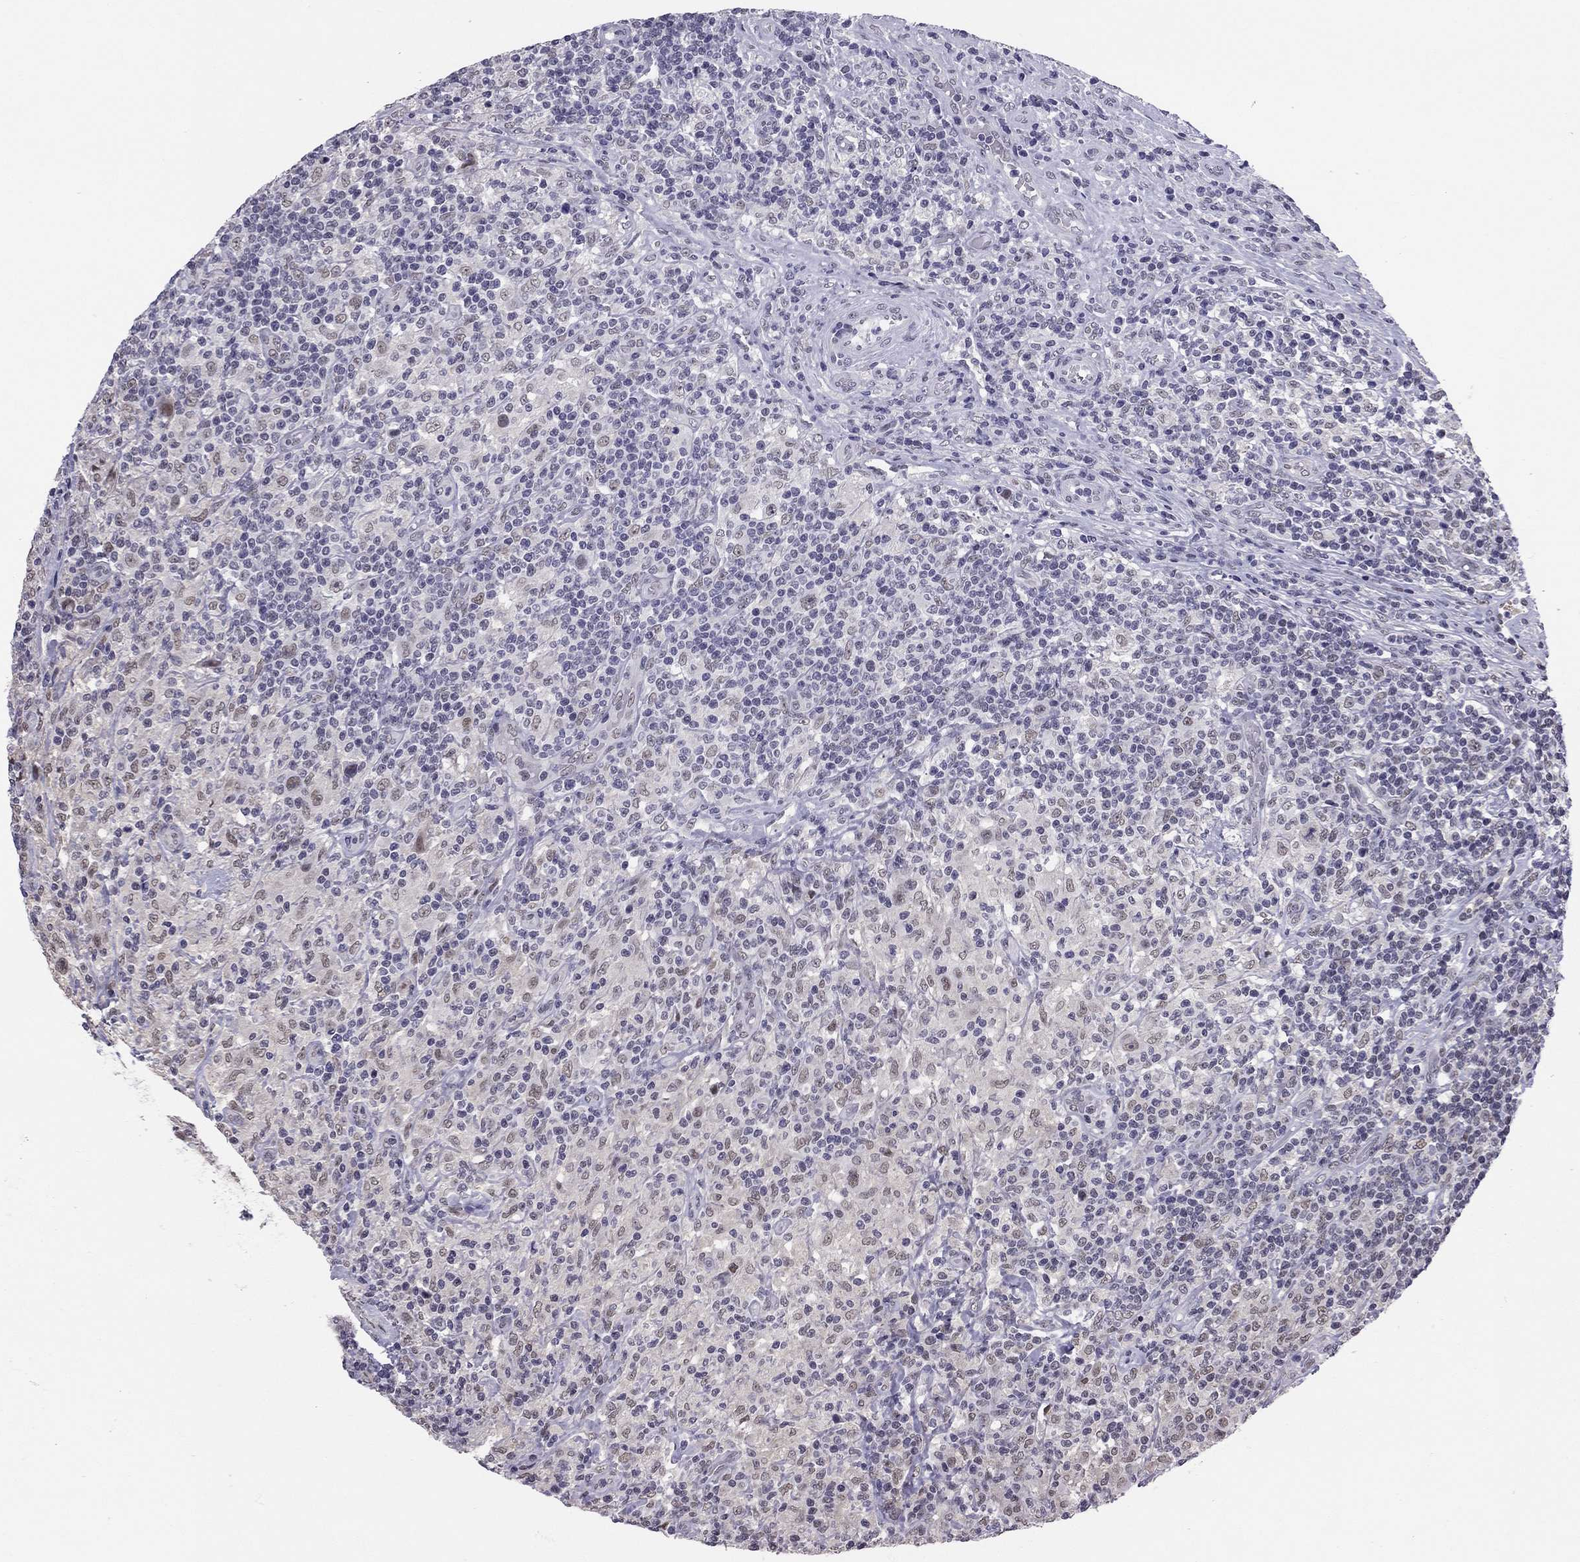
{"staining": {"intensity": "negative", "quantity": "none", "location": "none"}, "tissue": "lymphoma", "cell_type": "Tumor cells", "image_type": "cancer", "snomed": [{"axis": "morphology", "description": "Hodgkin's disease, NOS"}, {"axis": "topography", "description": "Lymph node"}], "caption": "Tumor cells are negative for brown protein staining in lymphoma. (Brightfield microscopy of DAB (3,3'-diaminobenzidine) immunohistochemistry (IHC) at high magnification).", "gene": "DOT1L", "patient": {"sex": "male", "age": 70}}